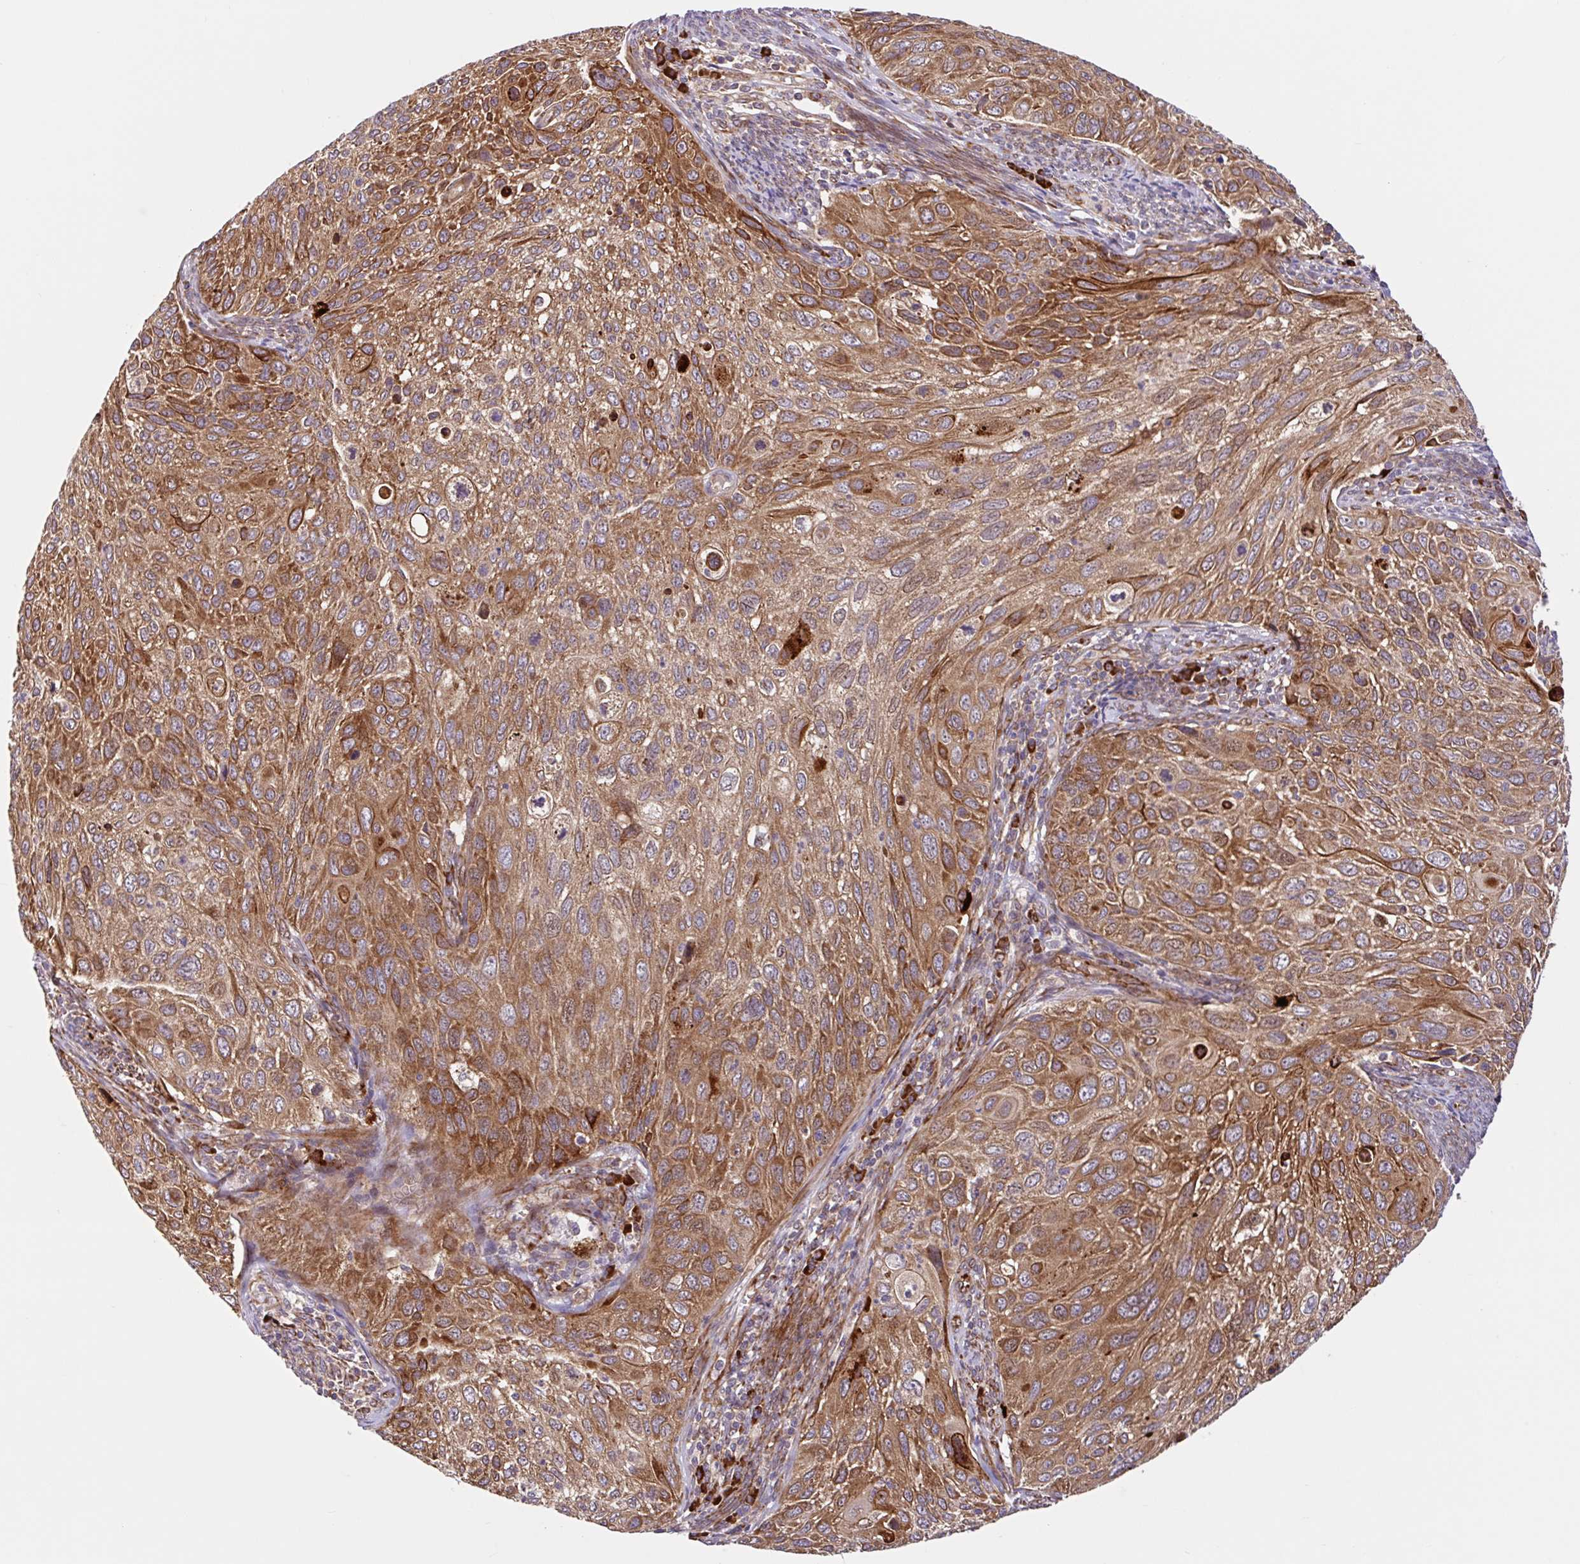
{"staining": {"intensity": "moderate", "quantity": ">75%", "location": "cytoplasmic/membranous"}, "tissue": "cervical cancer", "cell_type": "Tumor cells", "image_type": "cancer", "snomed": [{"axis": "morphology", "description": "Squamous cell carcinoma, NOS"}, {"axis": "topography", "description": "Cervix"}], "caption": "Protein positivity by immunohistochemistry (IHC) demonstrates moderate cytoplasmic/membranous positivity in about >75% of tumor cells in cervical squamous cell carcinoma. (DAB (3,3'-diaminobenzidine) = brown stain, brightfield microscopy at high magnification).", "gene": "NTPCR", "patient": {"sex": "female", "age": 70}}